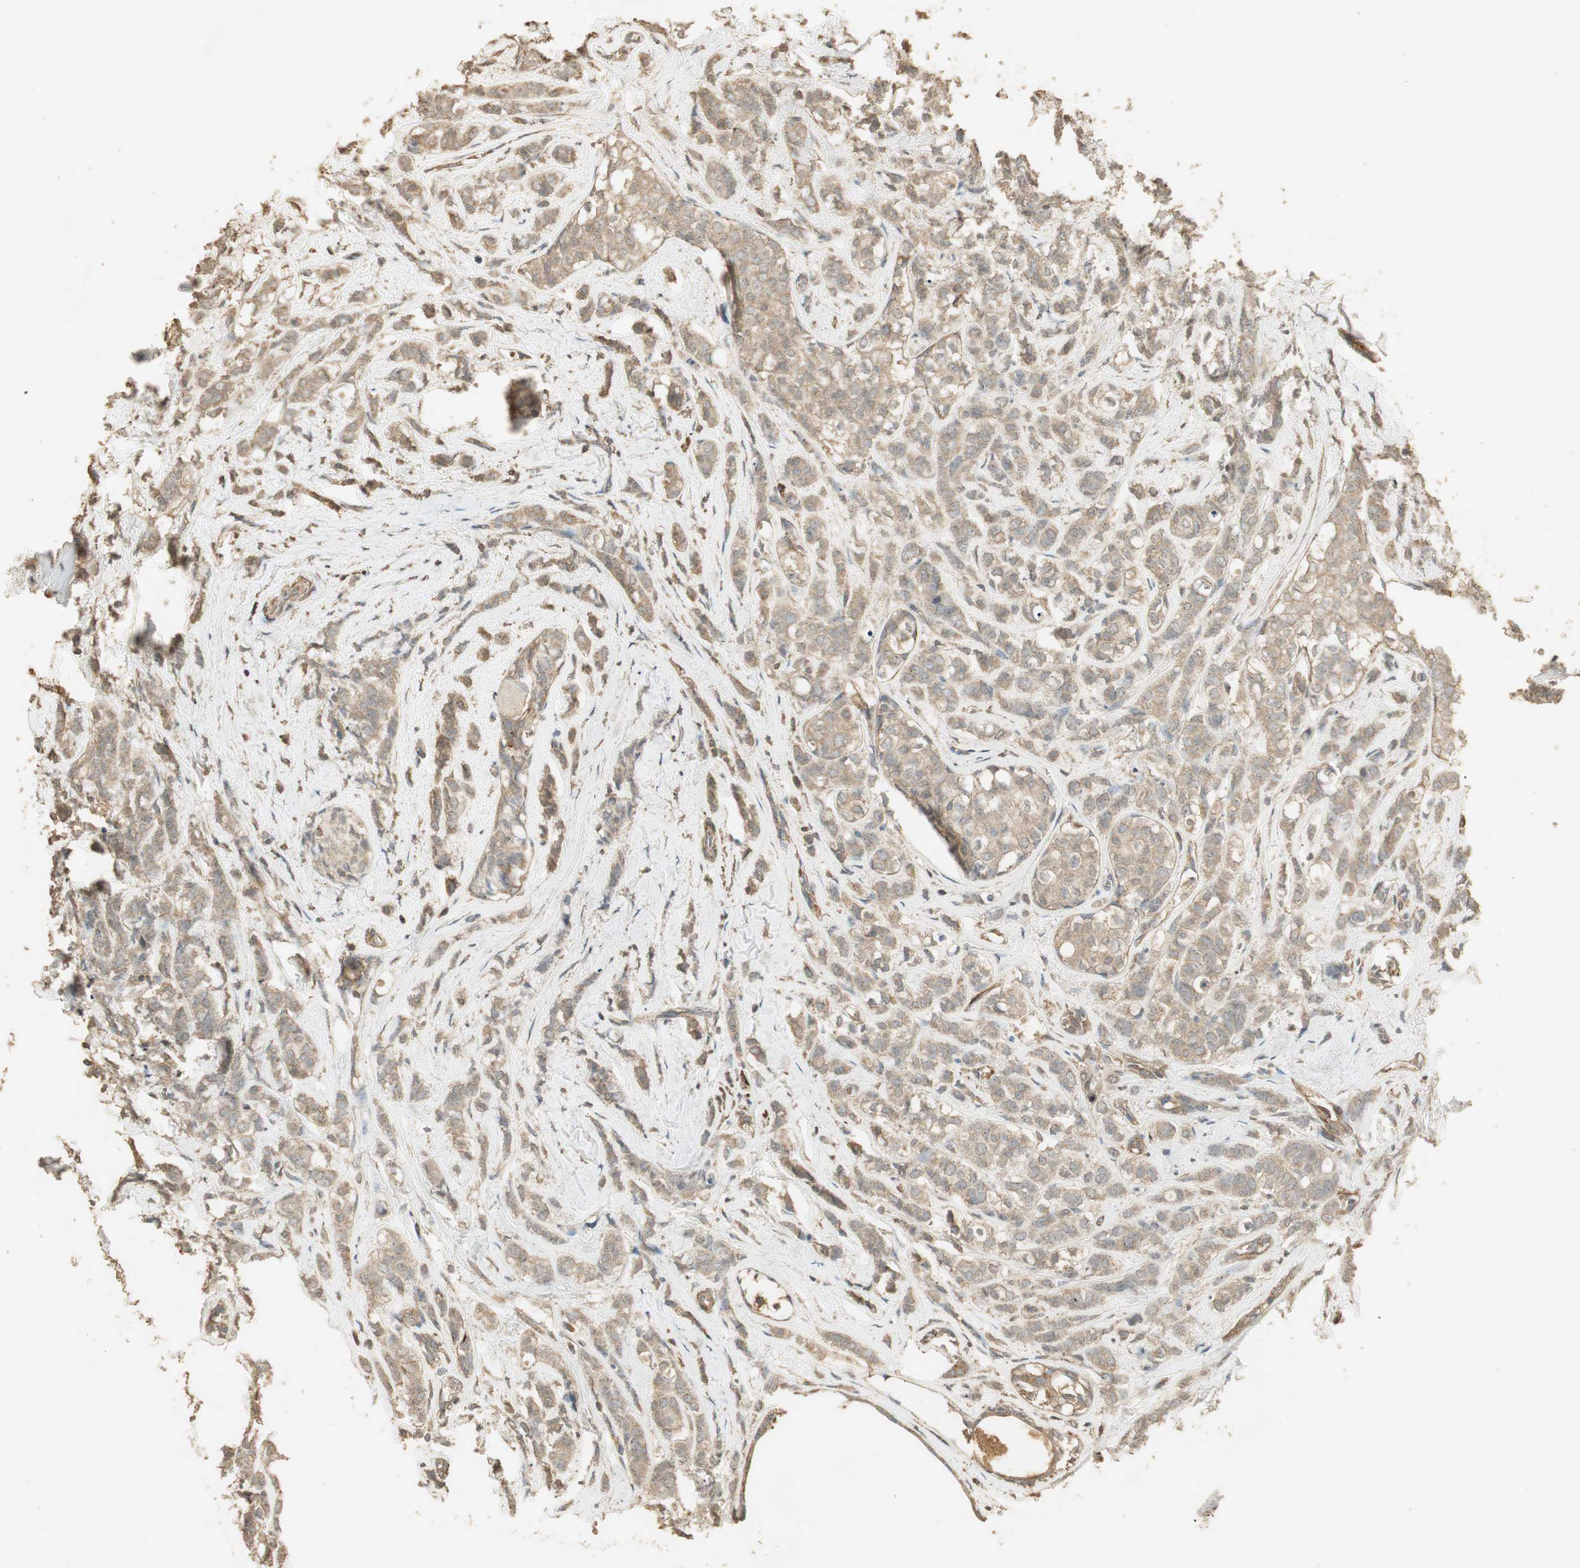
{"staining": {"intensity": "moderate", "quantity": ">75%", "location": "cytoplasmic/membranous"}, "tissue": "breast cancer", "cell_type": "Tumor cells", "image_type": "cancer", "snomed": [{"axis": "morphology", "description": "Lobular carcinoma"}, {"axis": "topography", "description": "Breast"}], "caption": "Moderate cytoplasmic/membranous expression for a protein is appreciated in approximately >75% of tumor cells of breast lobular carcinoma using immunohistochemistry (IHC).", "gene": "USP2", "patient": {"sex": "female", "age": 60}}